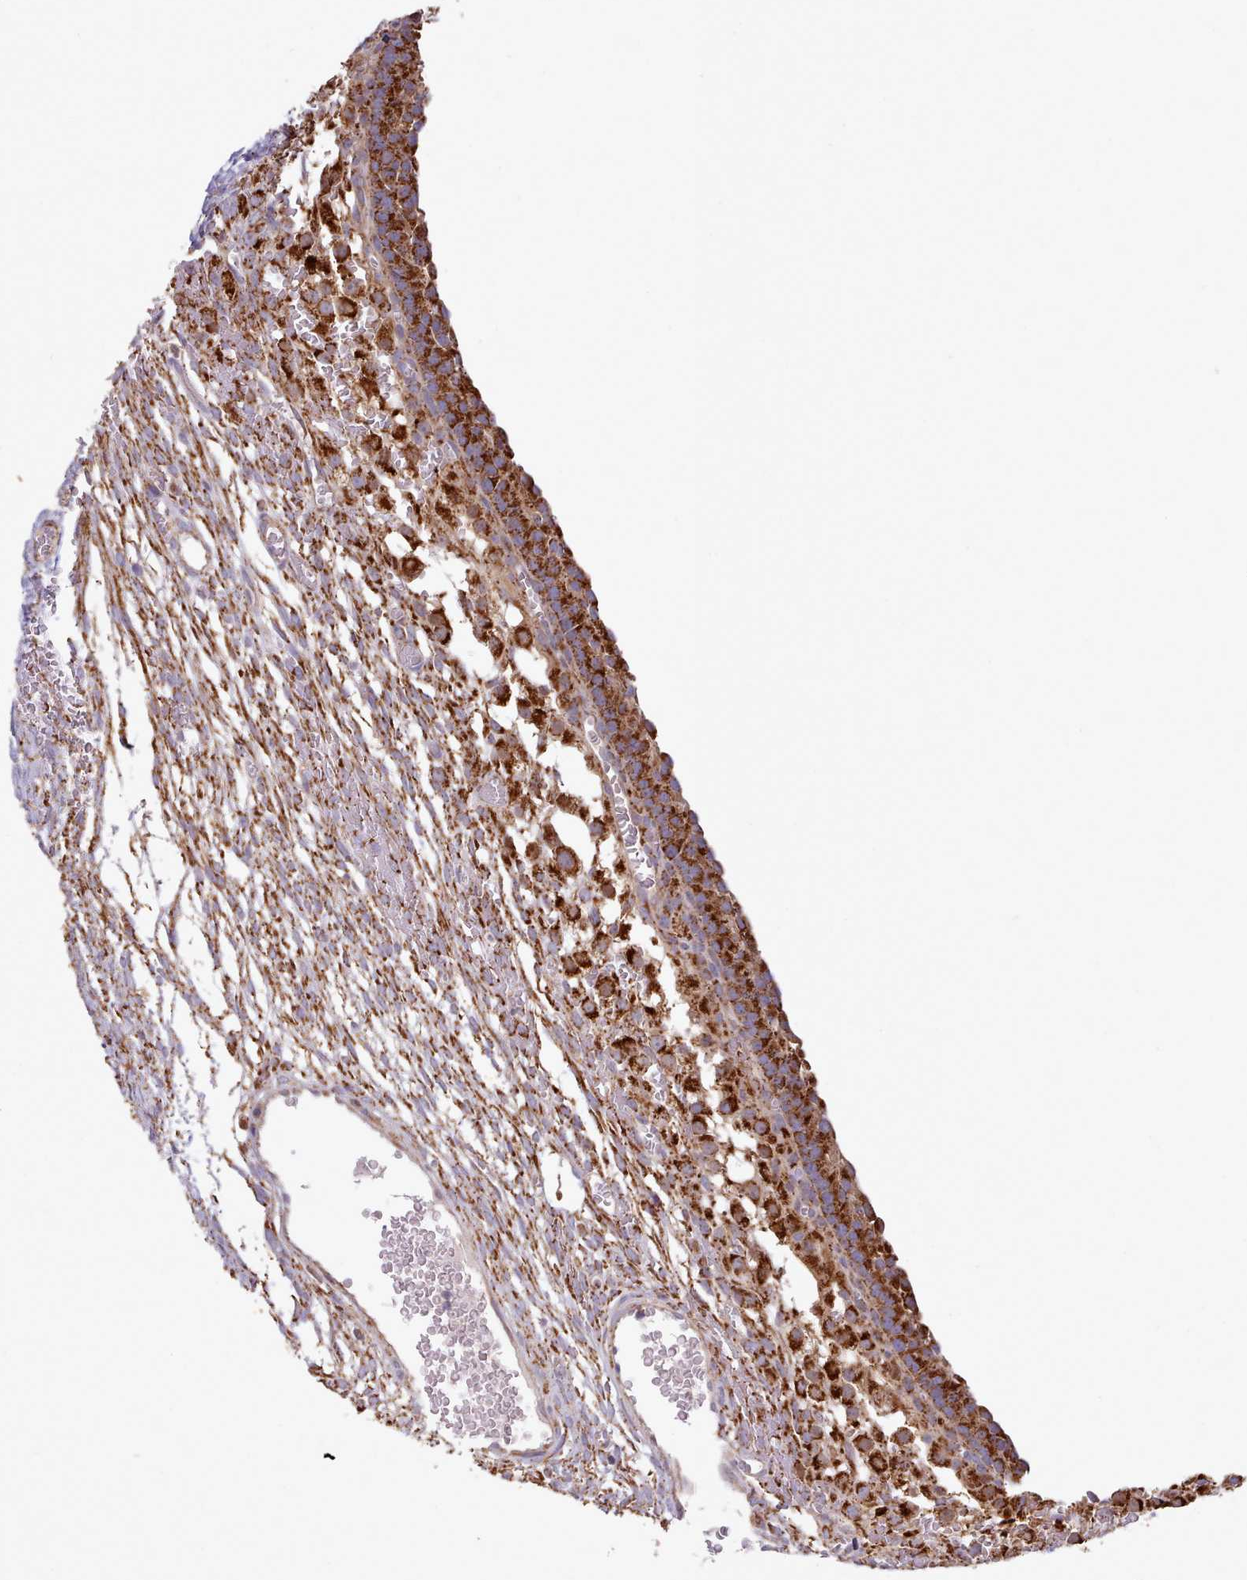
{"staining": {"intensity": "moderate", "quantity": "25%-75%", "location": "cytoplasmic/membranous"}, "tissue": "ovary", "cell_type": "Ovarian stroma cells", "image_type": "normal", "snomed": [{"axis": "morphology", "description": "Normal tissue, NOS"}, {"axis": "topography", "description": "Ovary"}], "caption": "This is a photomicrograph of IHC staining of unremarkable ovary, which shows moderate positivity in the cytoplasmic/membranous of ovarian stroma cells.", "gene": "HSDL2", "patient": {"sex": "female", "age": 39}}